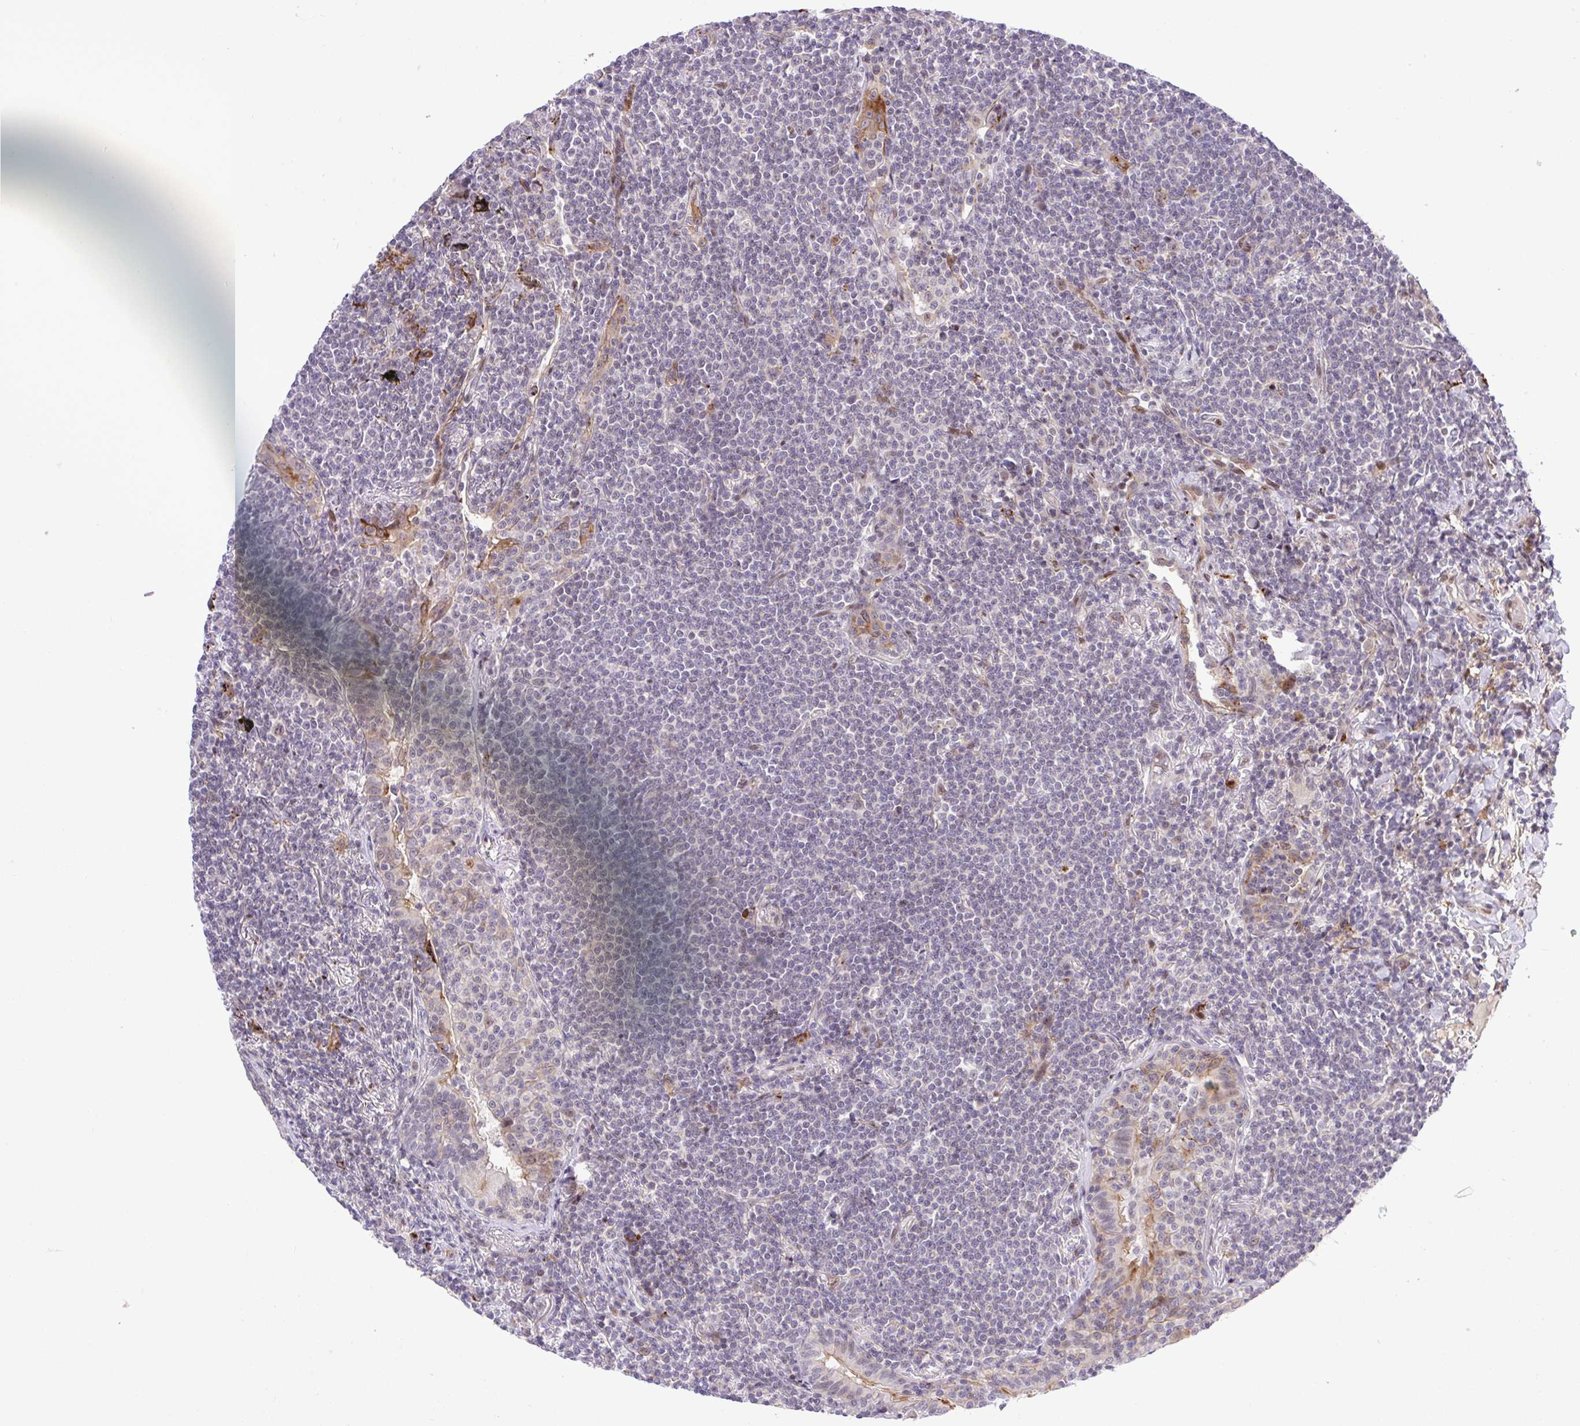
{"staining": {"intensity": "negative", "quantity": "none", "location": "none"}, "tissue": "lymphoma", "cell_type": "Tumor cells", "image_type": "cancer", "snomed": [{"axis": "morphology", "description": "Malignant lymphoma, non-Hodgkin's type, Low grade"}, {"axis": "topography", "description": "Lung"}], "caption": "An immunohistochemistry (IHC) image of low-grade malignant lymphoma, non-Hodgkin's type is shown. There is no staining in tumor cells of low-grade malignant lymphoma, non-Hodgkin's type.", "gene": "ERG", "patient": {"sex": "female", "age": 71}}